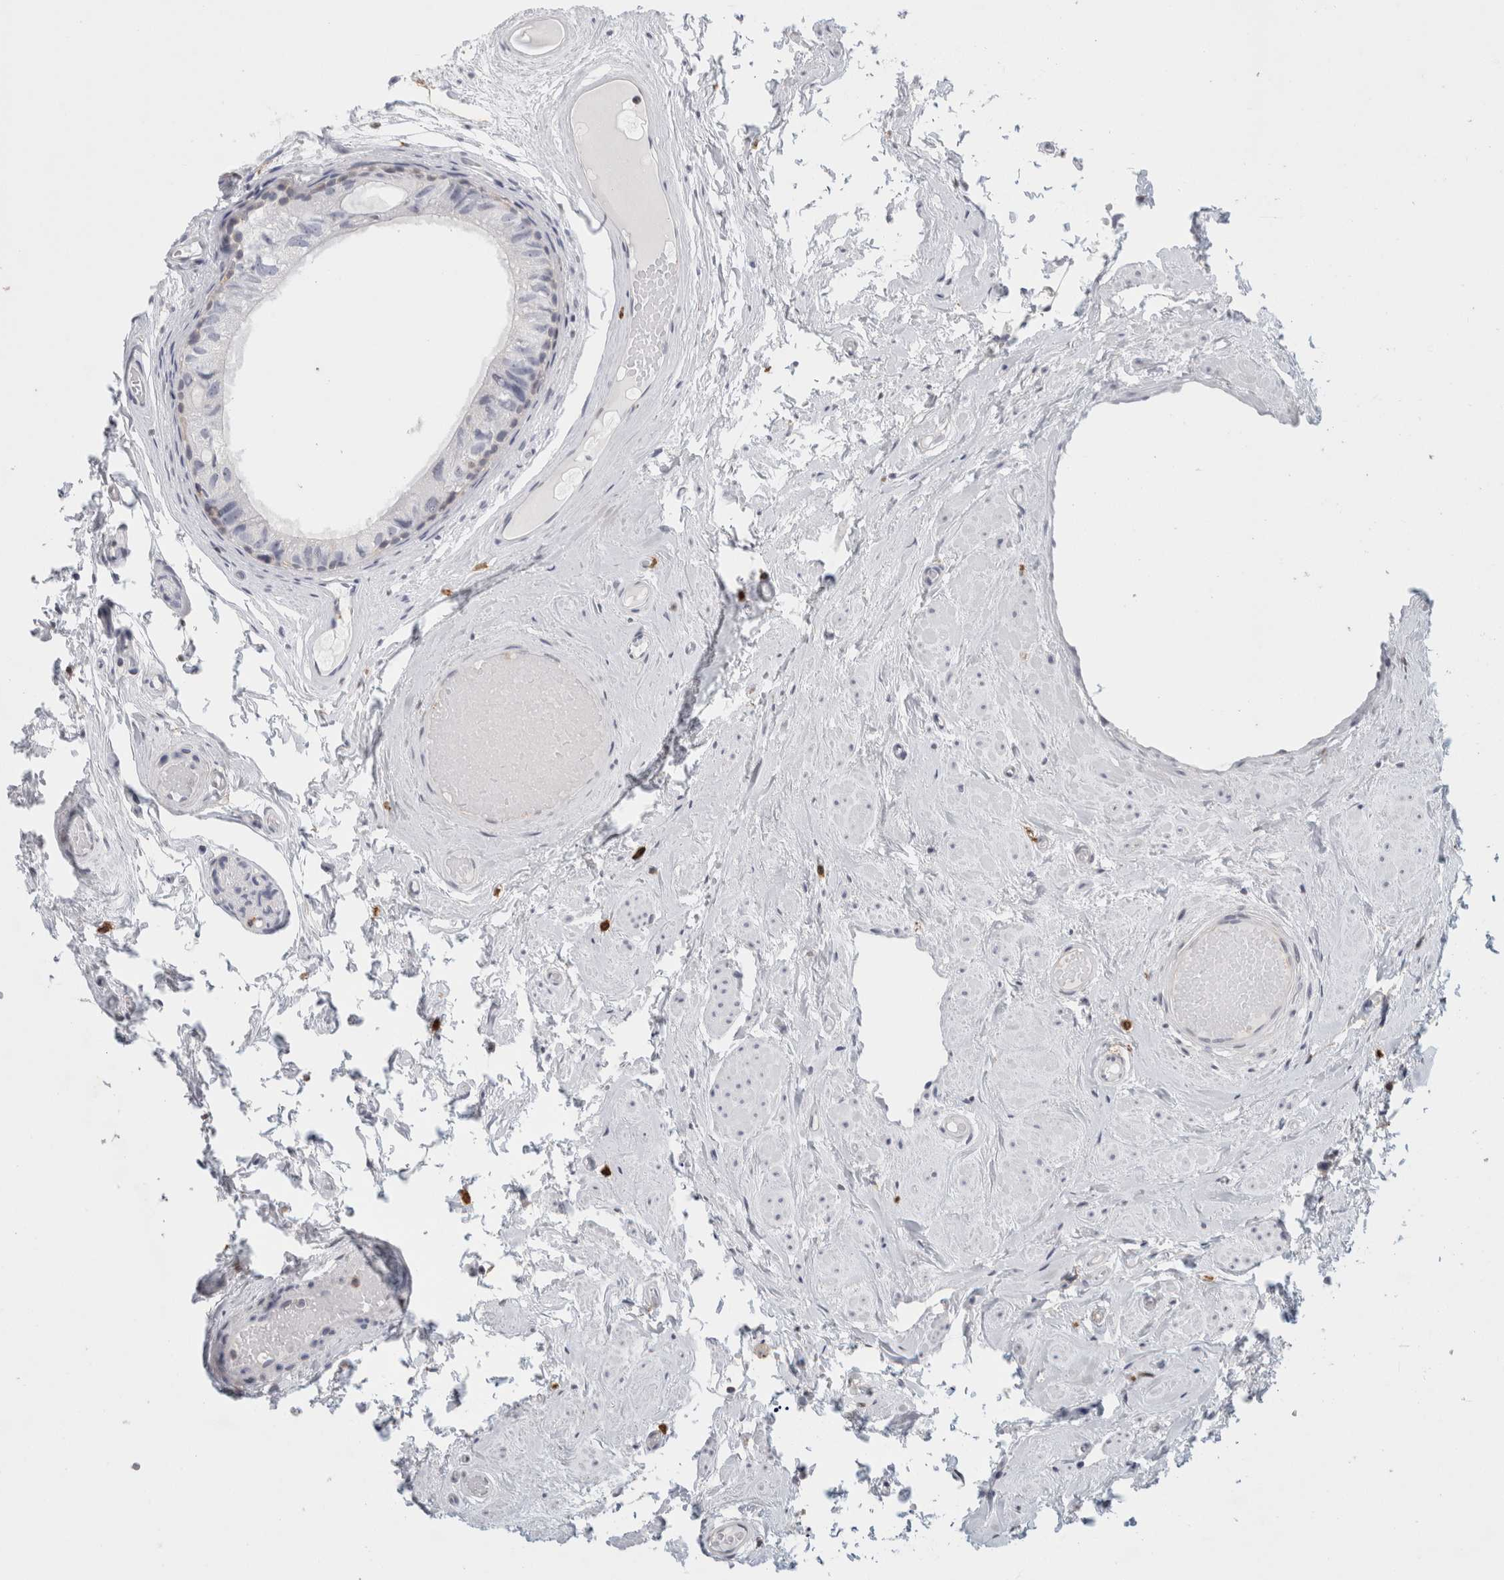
{"staining": {"intensity": "strong", "quantity": "25%-75%", "location": "cytoplasmic/membranous"}, "tissue": "epididymis", "cell_type": "Glandular cells", "image_type": "normal", "snomed": [{"axis": "morphology", "description": "Normal tissue, NOS"}, {"axis": "topography", "description": "Epididymis"}], "caption": "Immunohistochemical staining of benign human epididymis exhibits 25%-75% levels of strong cytoplasmic/membranous protein expression in about 25%-75% of glandular cells.", "gene": "P2RY2", "patient": {"sex": "male", "age": 79}}